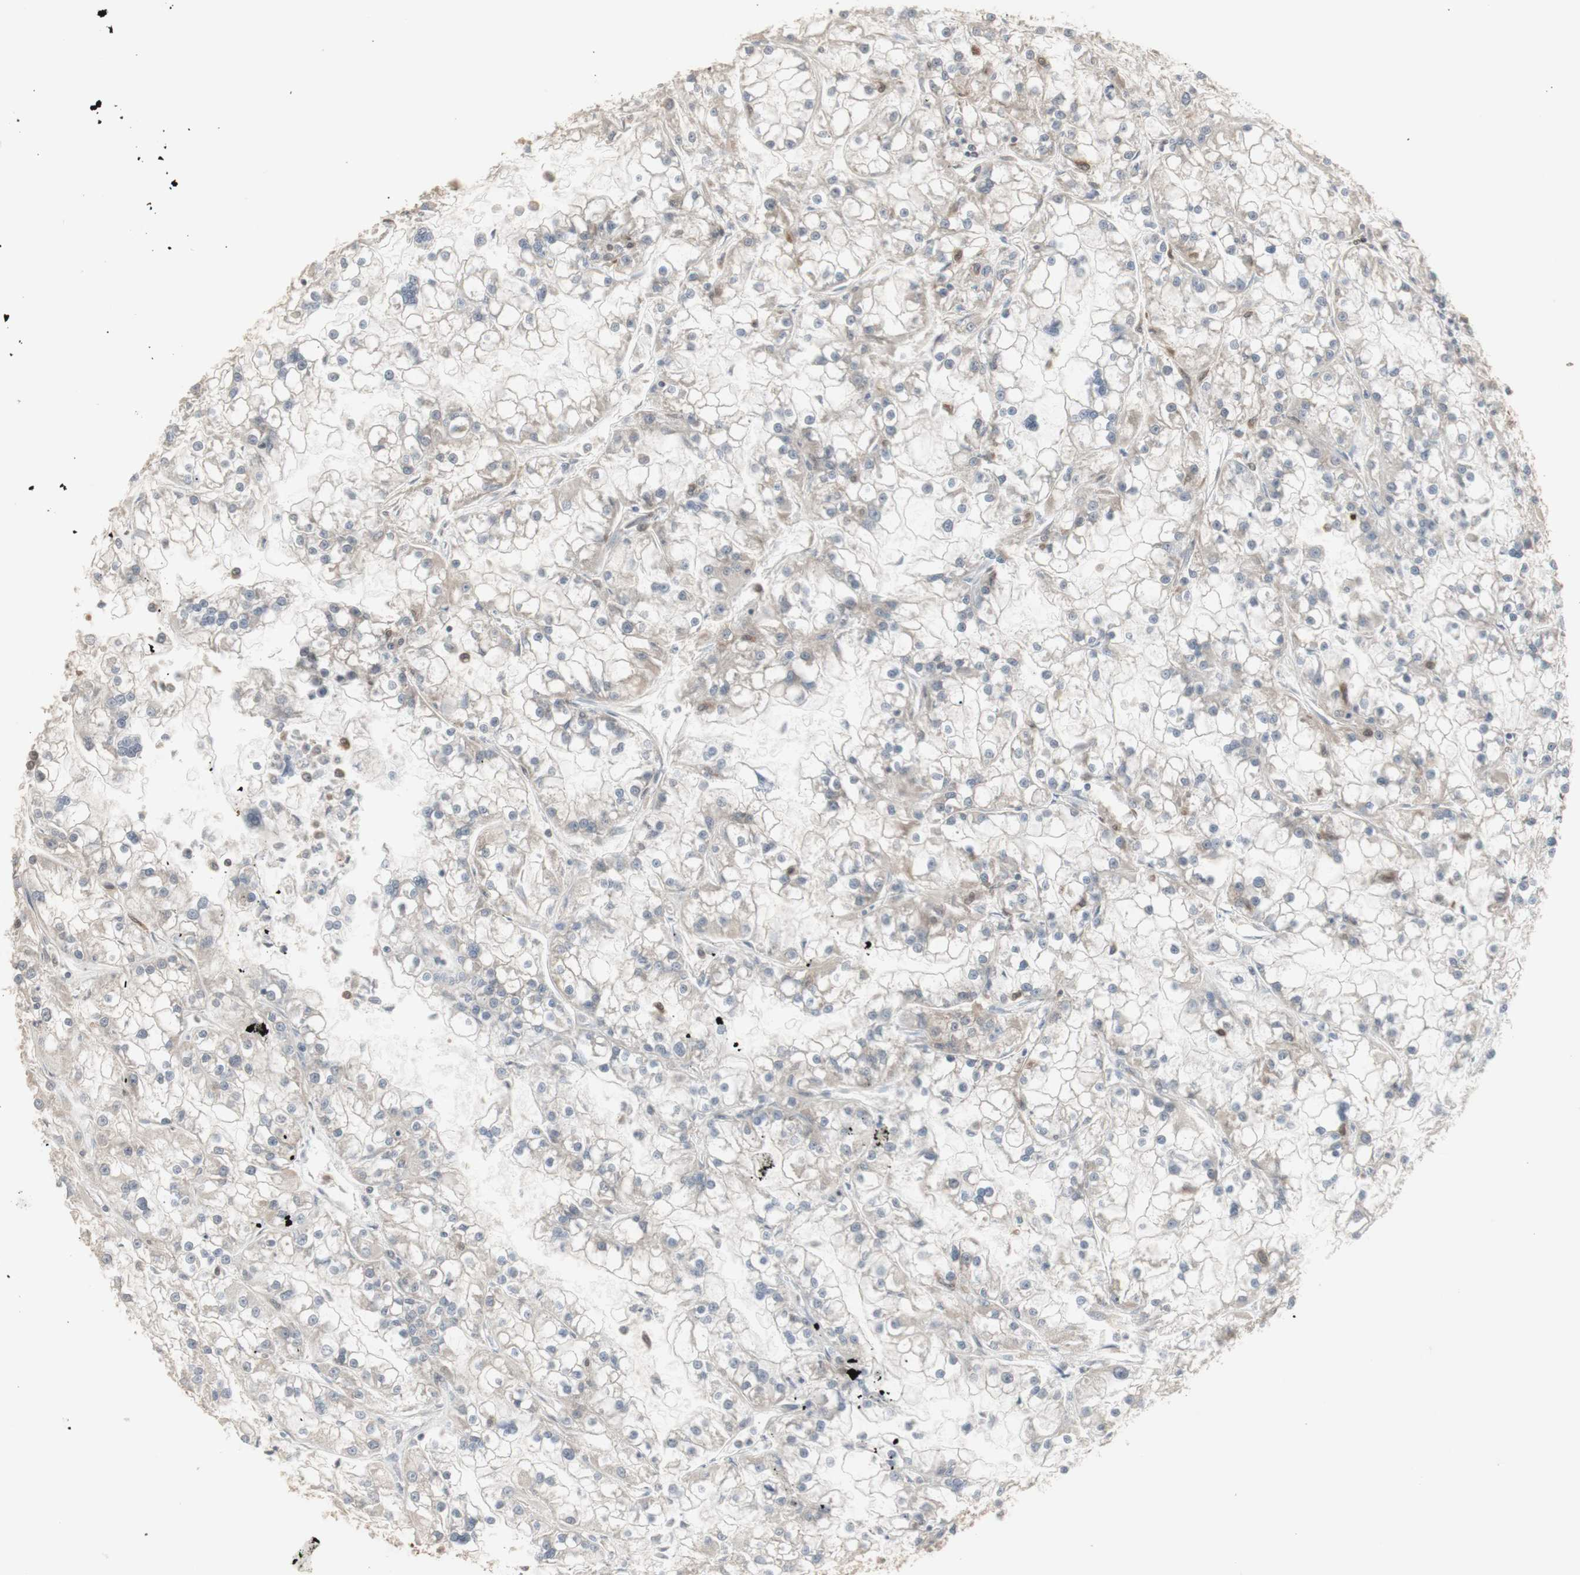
{"staining": {"intensity": "weak", "quantity": ">75%", "location": "cytoplasmic/membranous"}, "tissue": "renal cancer", "cell_type": "Tumor cells", "image_type": "cancer", "snomed": [{"axis": "morphology", "description": "Adenocarcinoma, NOS"}, {"axis": "topography", "description": "Kidney"}], "caption": "The photomicrograph shows immunohistochemical staining of renal adenocarcinoma. There is weak cytoplasmic/membranous positivity is identified in approximately >75% of tumor cells. The protein of interest is shown in brown color, while the nuclei are stained blue.", "gene": "CHURC1-FNTB", "patient": {"sex": "female", "age": 52}}